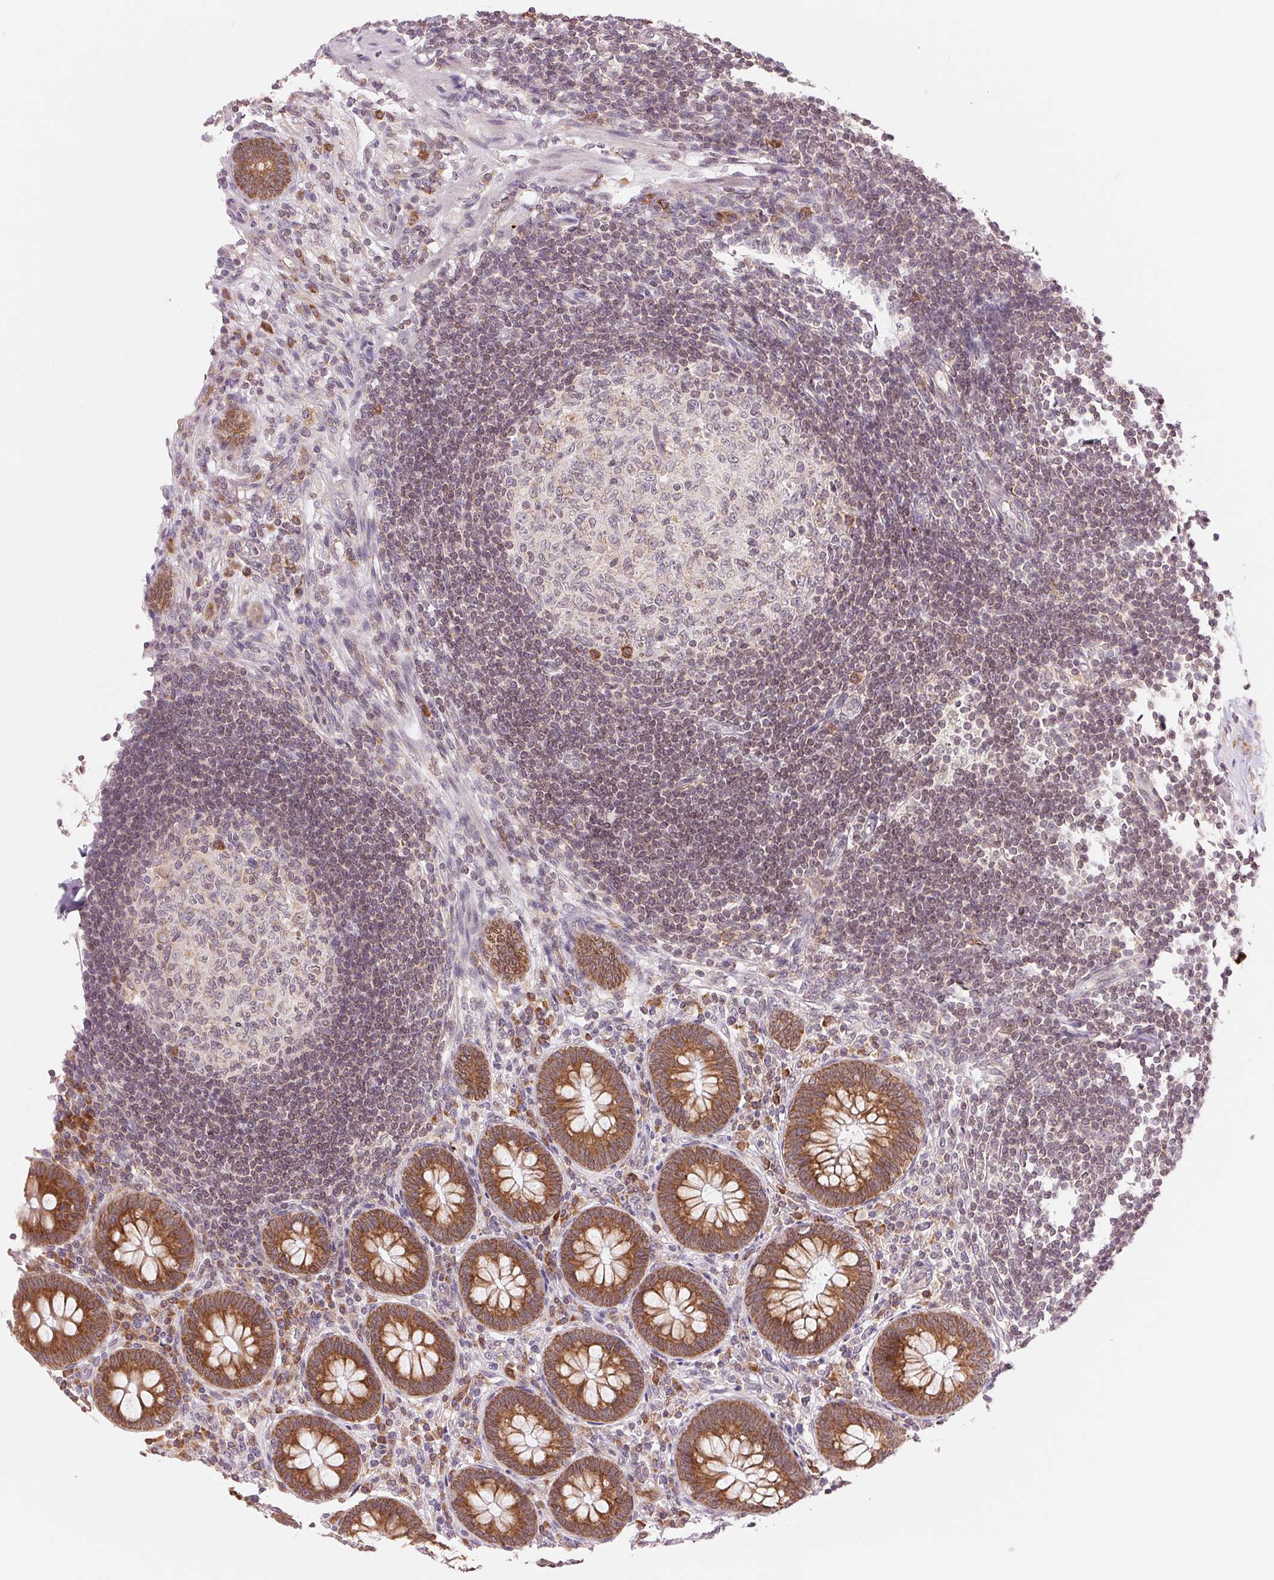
{"staining": {"intensity": "moderate", "quantity": ">75%", "location": "cytoplasmic/membranous"}, "tissue": "appendix", "cell_type": "Glandular cells", "image_type": "normal", "snomed": [{"axis": "morphology", "description": "Normal tissue, NOS"}, {"axis": "topography", "description": "Appendix"}], "caption": "Immunohistochemical staining of benign appendix demonstrates moderate cytoplasmic/membranous protein positivity in about >75% of glandular cells.", "gene": "TECR", "patient": {"sex": "female", "age": 57}}